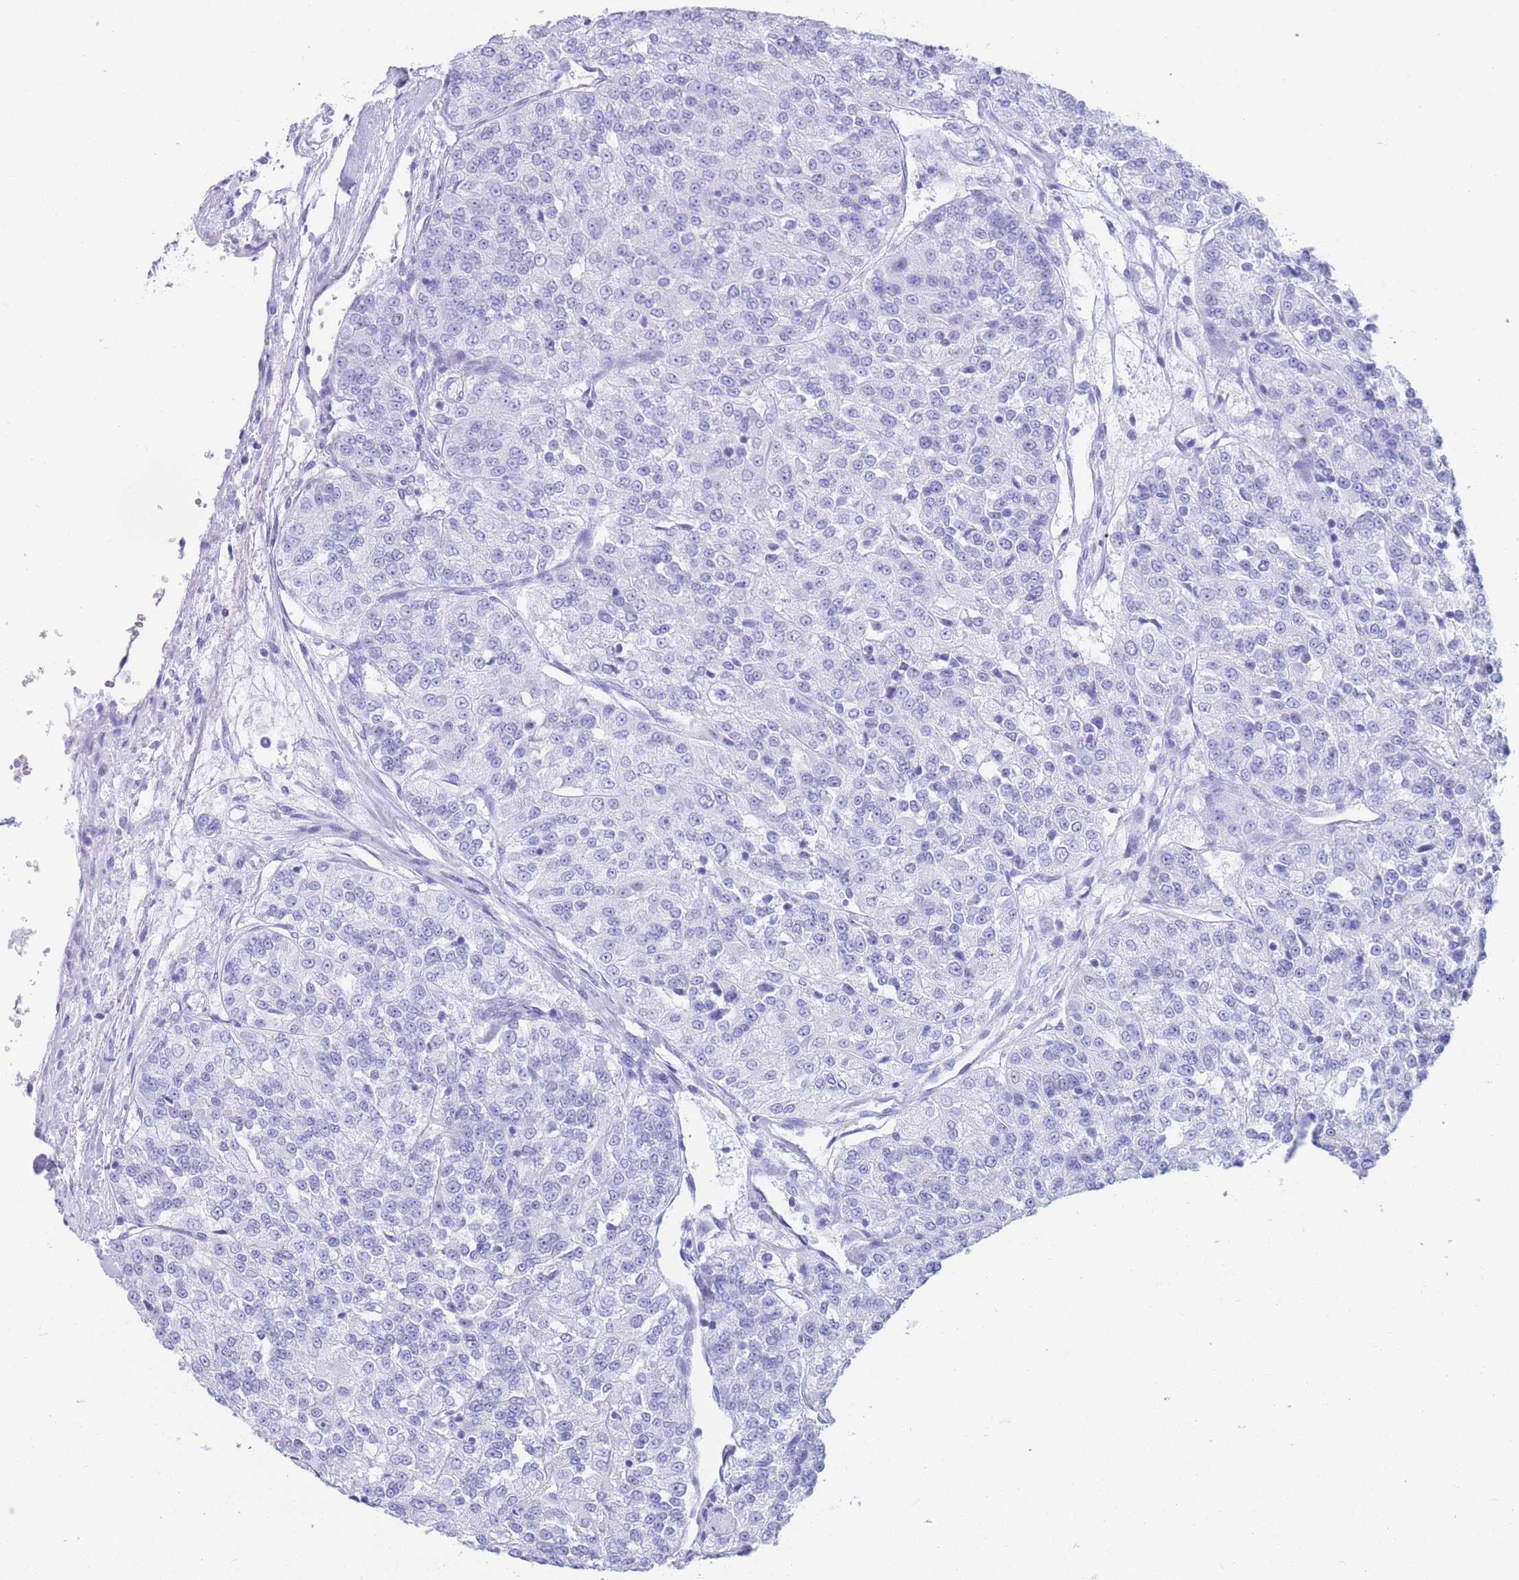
{"staining": {"intensity": "negative", "quantity": "none", "location": "none"}, "tissue": "renal cancer", "cell_type": "Tumor cells", "image_type": "cancer", "snomed": [{"axis": "morphology", "description": "Adenocarcinoma, NOS"}, {"axis": "topography", "description": "Kidney"}], "caption": "Tumor cells are negative for protein expression in human renal adenocarcinoma. Nuclei are stained in blue.", "gene": "SLCO1B3", "patient": {"sex": "female", "age": 63}}